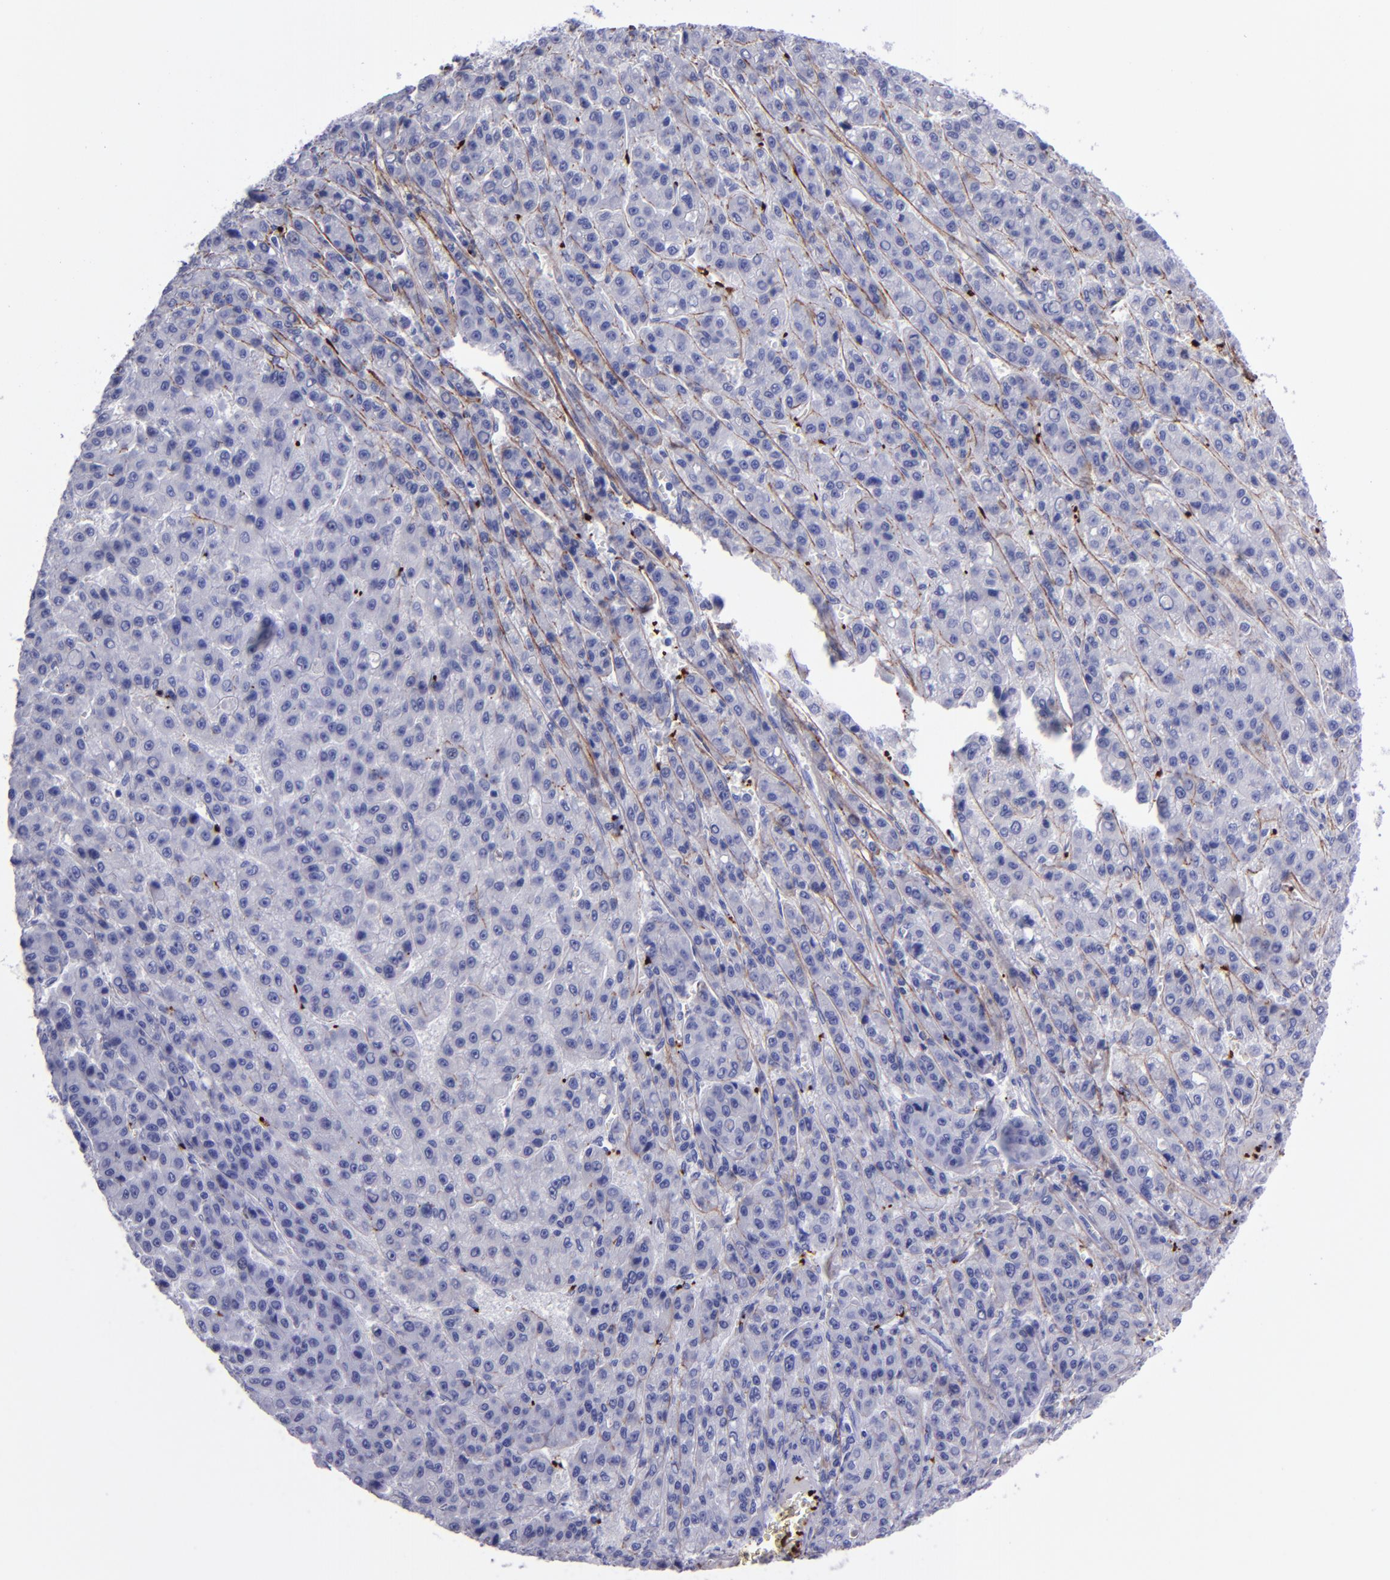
{"staining": {"intensity": "negative", "quantity": "none", "location": "none"}, "tissue": "liver cancer", "cell_type": "Tumor cells", "image_type": "cancer", "snomed": [{"axis": "morphology", "description": "Carcinoma, Hepatocellular, NOS"}, {"axis": "topography", "description": "Liver"}], "caption": "This micrograph is of liver hepatocellular carcinoma stained with immunohistochemistry (IHC) to label a protein in brown with the nuclei are counter-stained blue. There is no expression in tumor cells. Nuclei are stained in blue.", "gene": "EFCAB13", "patient": {"sex": "male", "age": 70}}